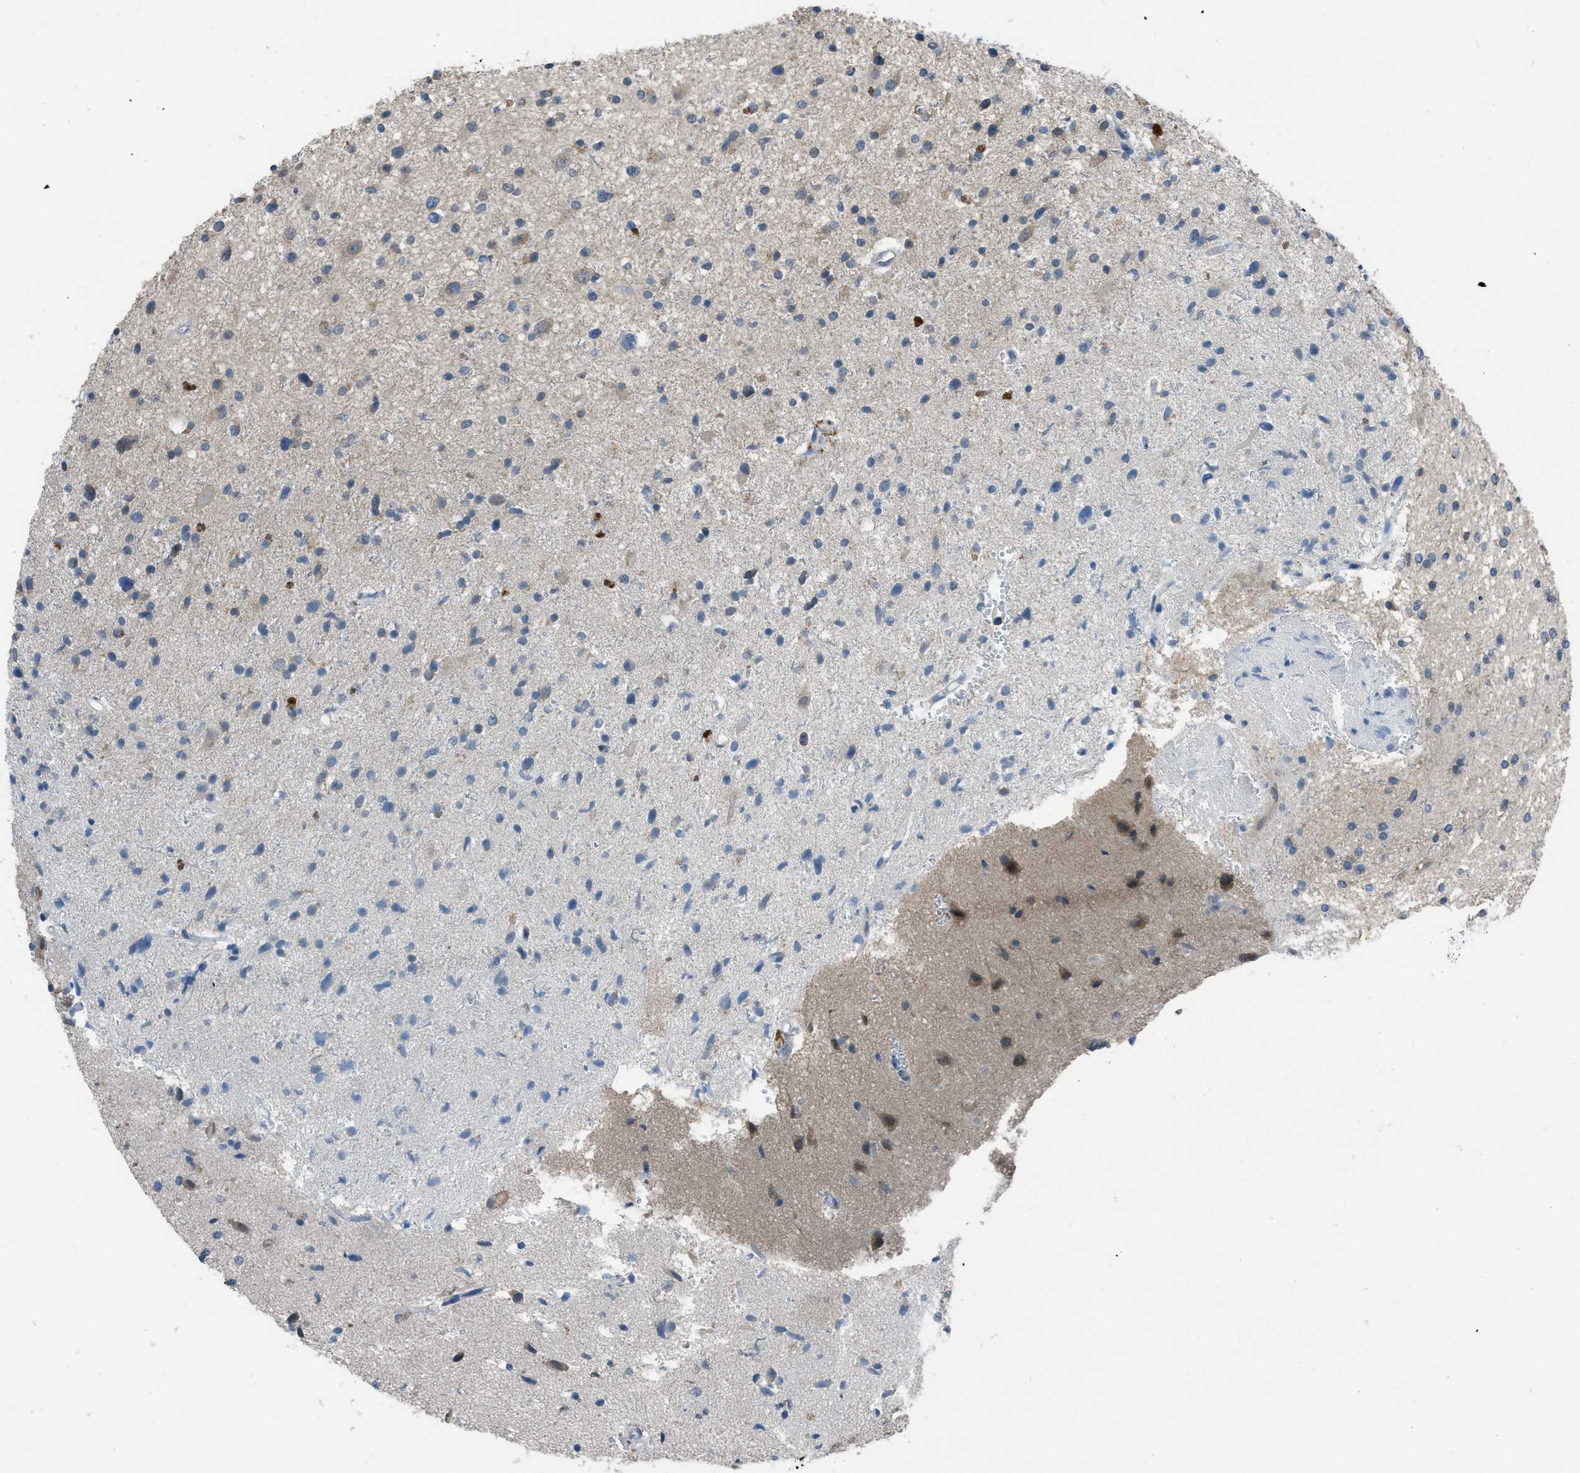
{"staining": {"intensity": "weak", "quantity": "<25%", "location": "cytoplasmic/membranous"}, "tissue": "glioma", "cell_type": "Tumor cells", "image_type": "cancer", "snomed": [{"axis": "morphology", "description": "Glioma, malignant, High grade"}, {"axis": "topography", "description": "Brain"}], "caption": "This is a image of IHC staining of glioma, which shows no staining in tumor cells.", "gene": "MIS18A", "patient": {"sex": "male", "age": 33}}